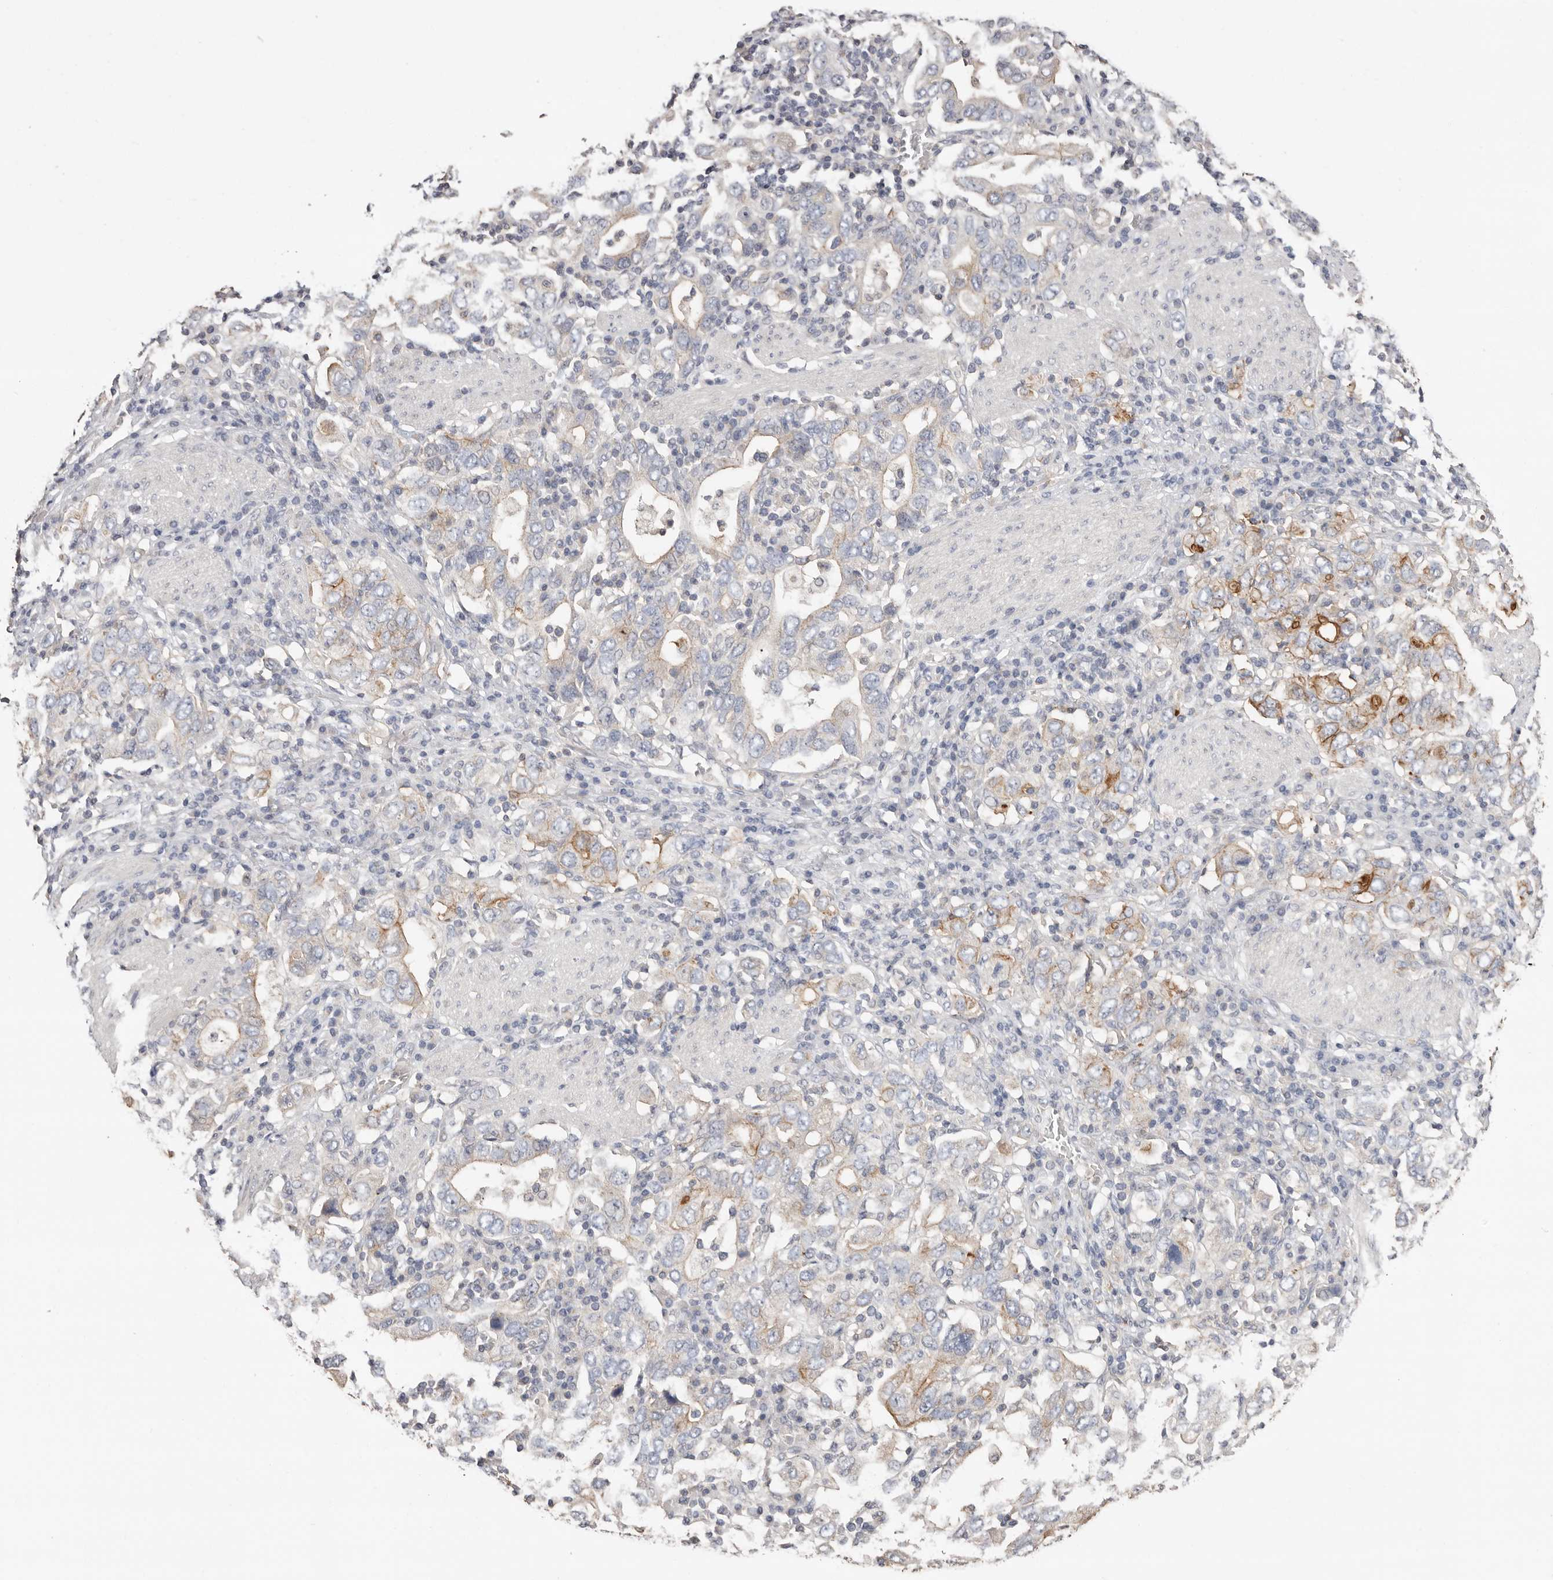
{"staining": {"intensity": "moderate", "quantity": "<25%", "location": "cytoplasmic/membranous"}, "tissue": "stomach cancer", "cell_type": "Tumor cells", "image_type": "cancer", "snomed": [{"axis": "morphology", "description": "Adenocarcinoma, NOS"}, {"axis": "topography", "description": "Stomach, upper"}], "caption": "Immunohistochemistry (IHC) staining of stomach cancer (adenocarcinoma), which demonstrates low levels of moderate cytoplasmic/membranous positivity in about <25% of tumor cells indicating moderate cytoplasmic/membranous protein expression. The staining was performed using DAB (3,3'-diaminobenzidine) (brown) for protein detection and nuclei were counterstained in hematoxylin (blue).", "gene": "S100A14", "patient": {"sex": "male", "age": 62}}